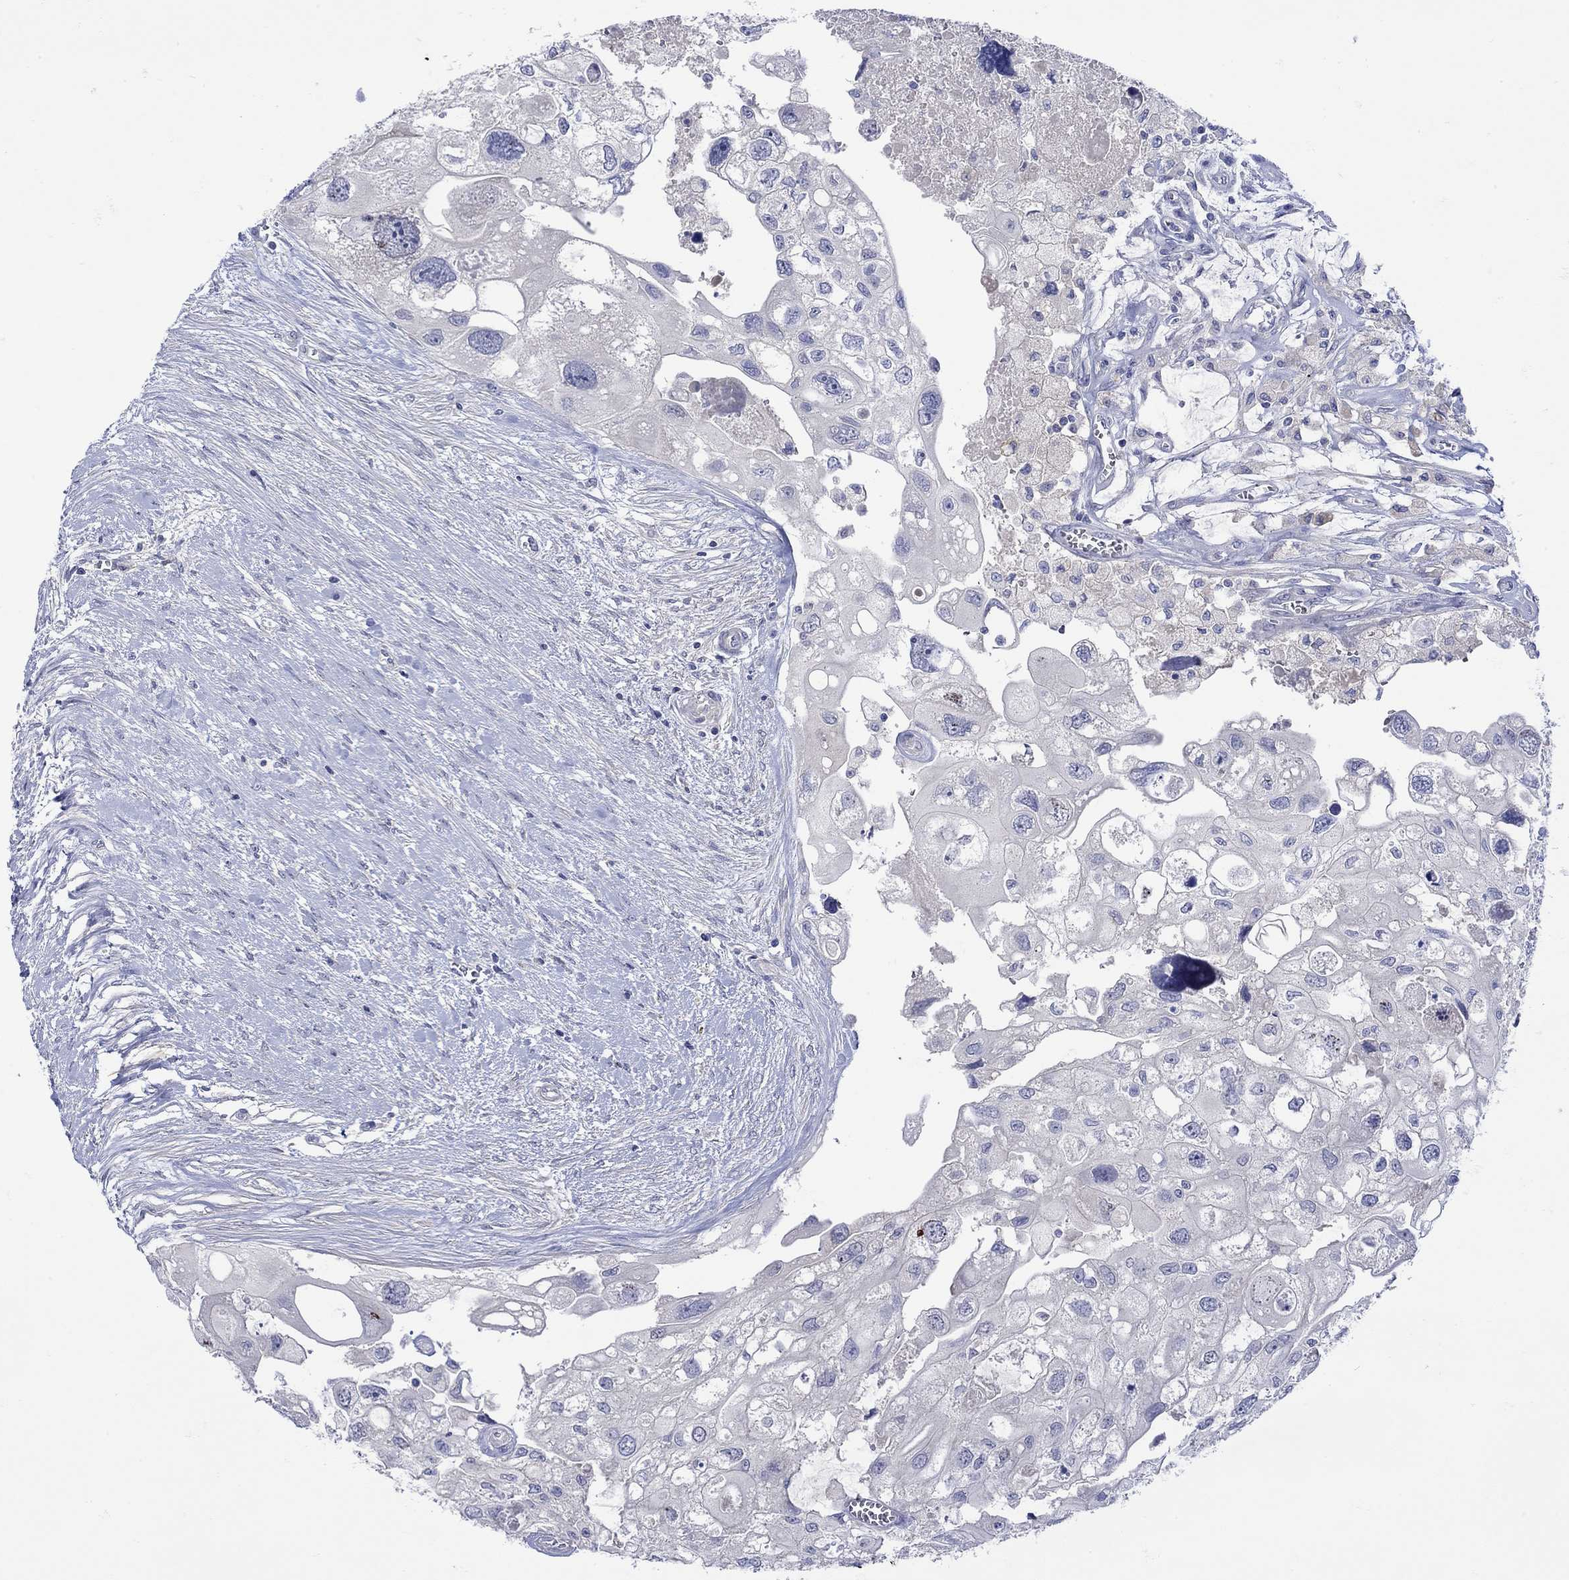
{"staining": {"intensity": "negative", "quantity": "none", "location": "none"}, "tissue": "urothelial cancer", "cell_type": "Tumor cells", "image_type": "cancer", "snomed": [{"axis": "morphology", "description": "Urothelial carcinoma, High grade"}, {"axis": "topography", "description": "Urinary bladder"}], "caption": "Urothelial cancer stained for a protein using IHC reveals no positivity tumor cells.", "gene": "MSI1", "patient": {"sex": "male", "age": 59}}